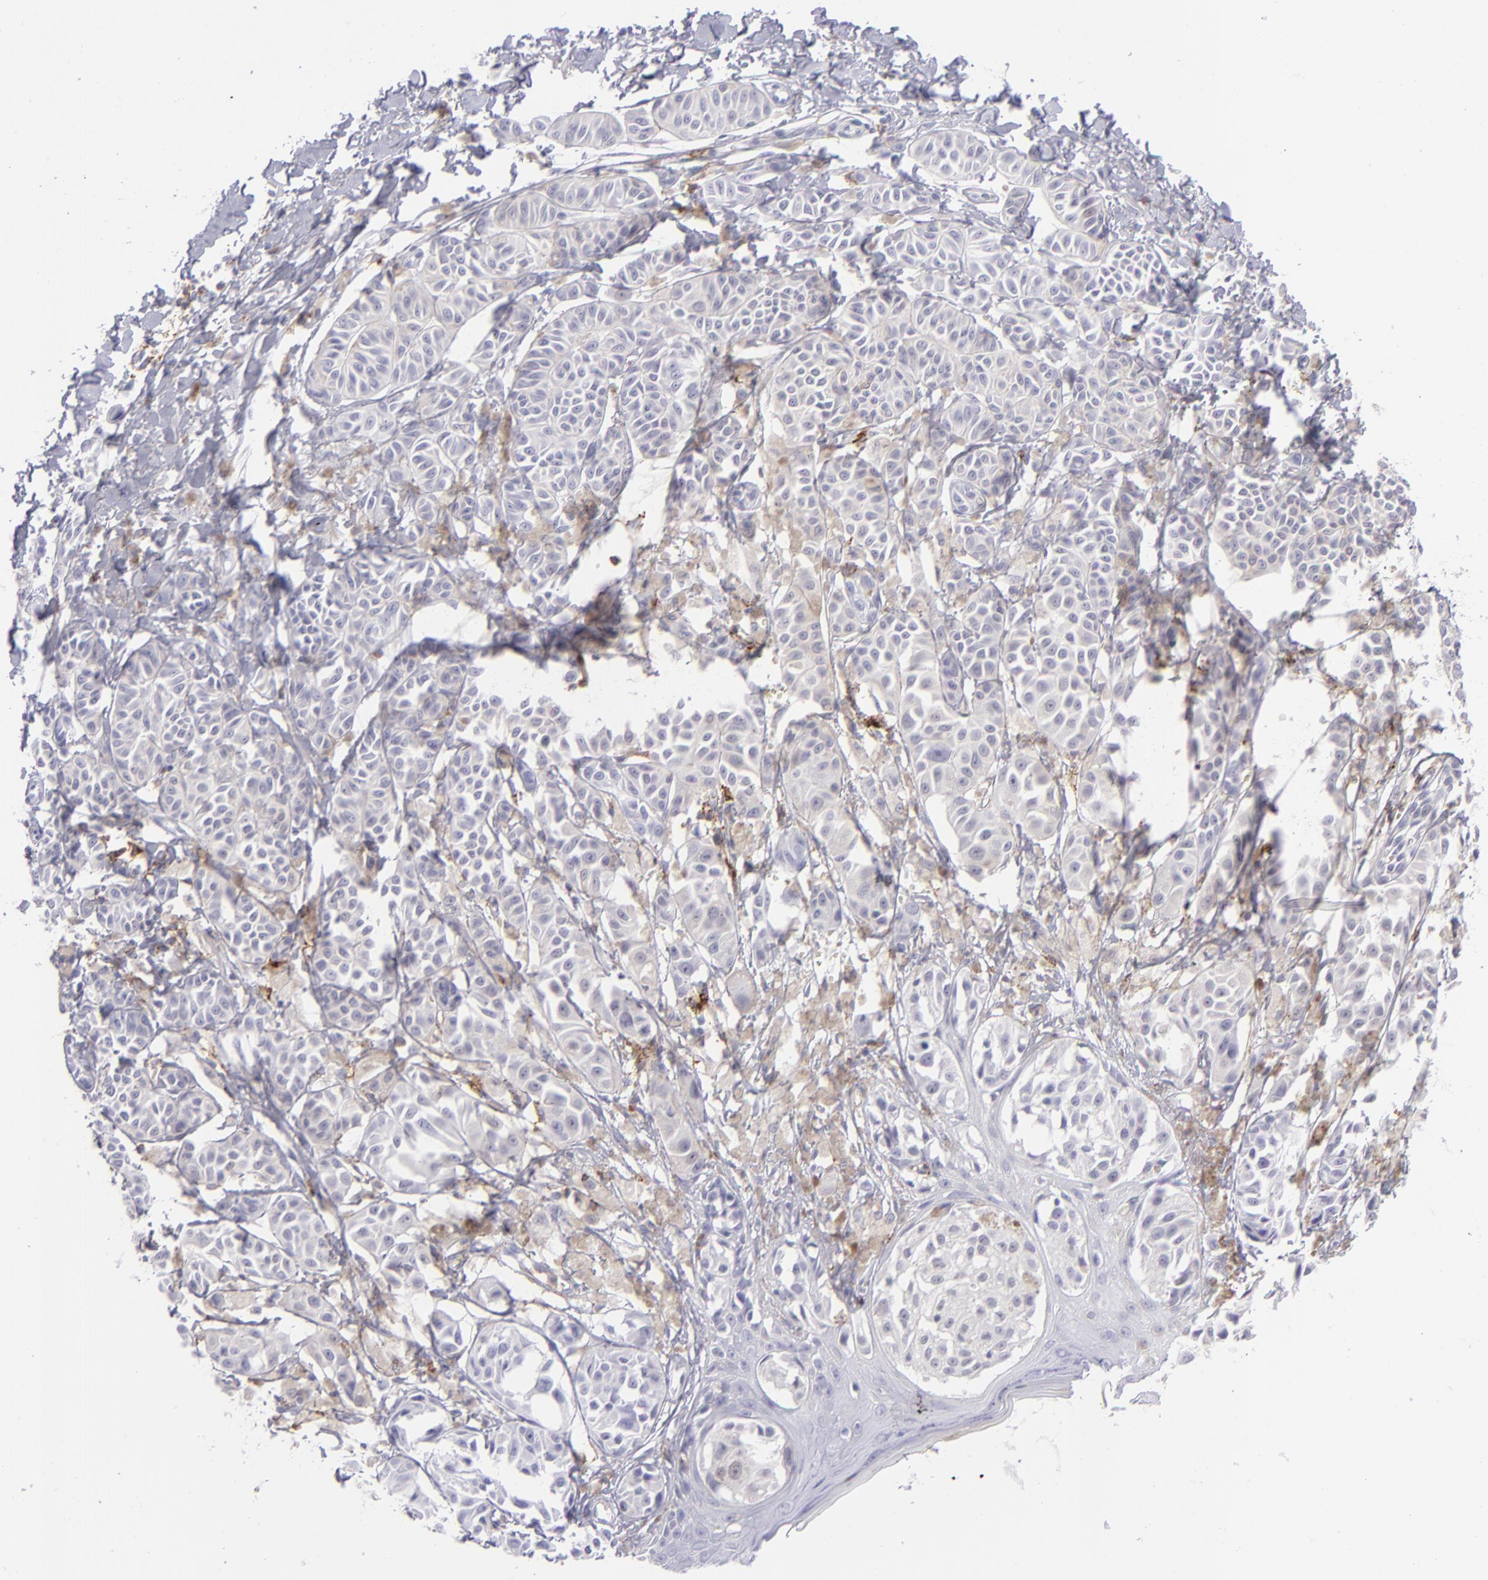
{"staining": {"intensity": "negative", "quantity": "none", "location": "none"}, "tissue": "melanoma", "cell_type": "Tumor cells", "image_type": "cancer", "snomed": [{"axis": "morphology", "description": "Malignant melanoma, NOS"}, {"axis": "topography", "description": "Skin"}], "caption": "Melanoma was stained to show a protein in brown. There is no significant expression in tumor cells. Brightfield microscopy of IHC stained with DAB (3,3'-diaminobenzidine) (brown) and hematoxylin (blue), captured at high magnification.", "gene": "SELPLG", "patient": {"sex": "male", "age": 76}}